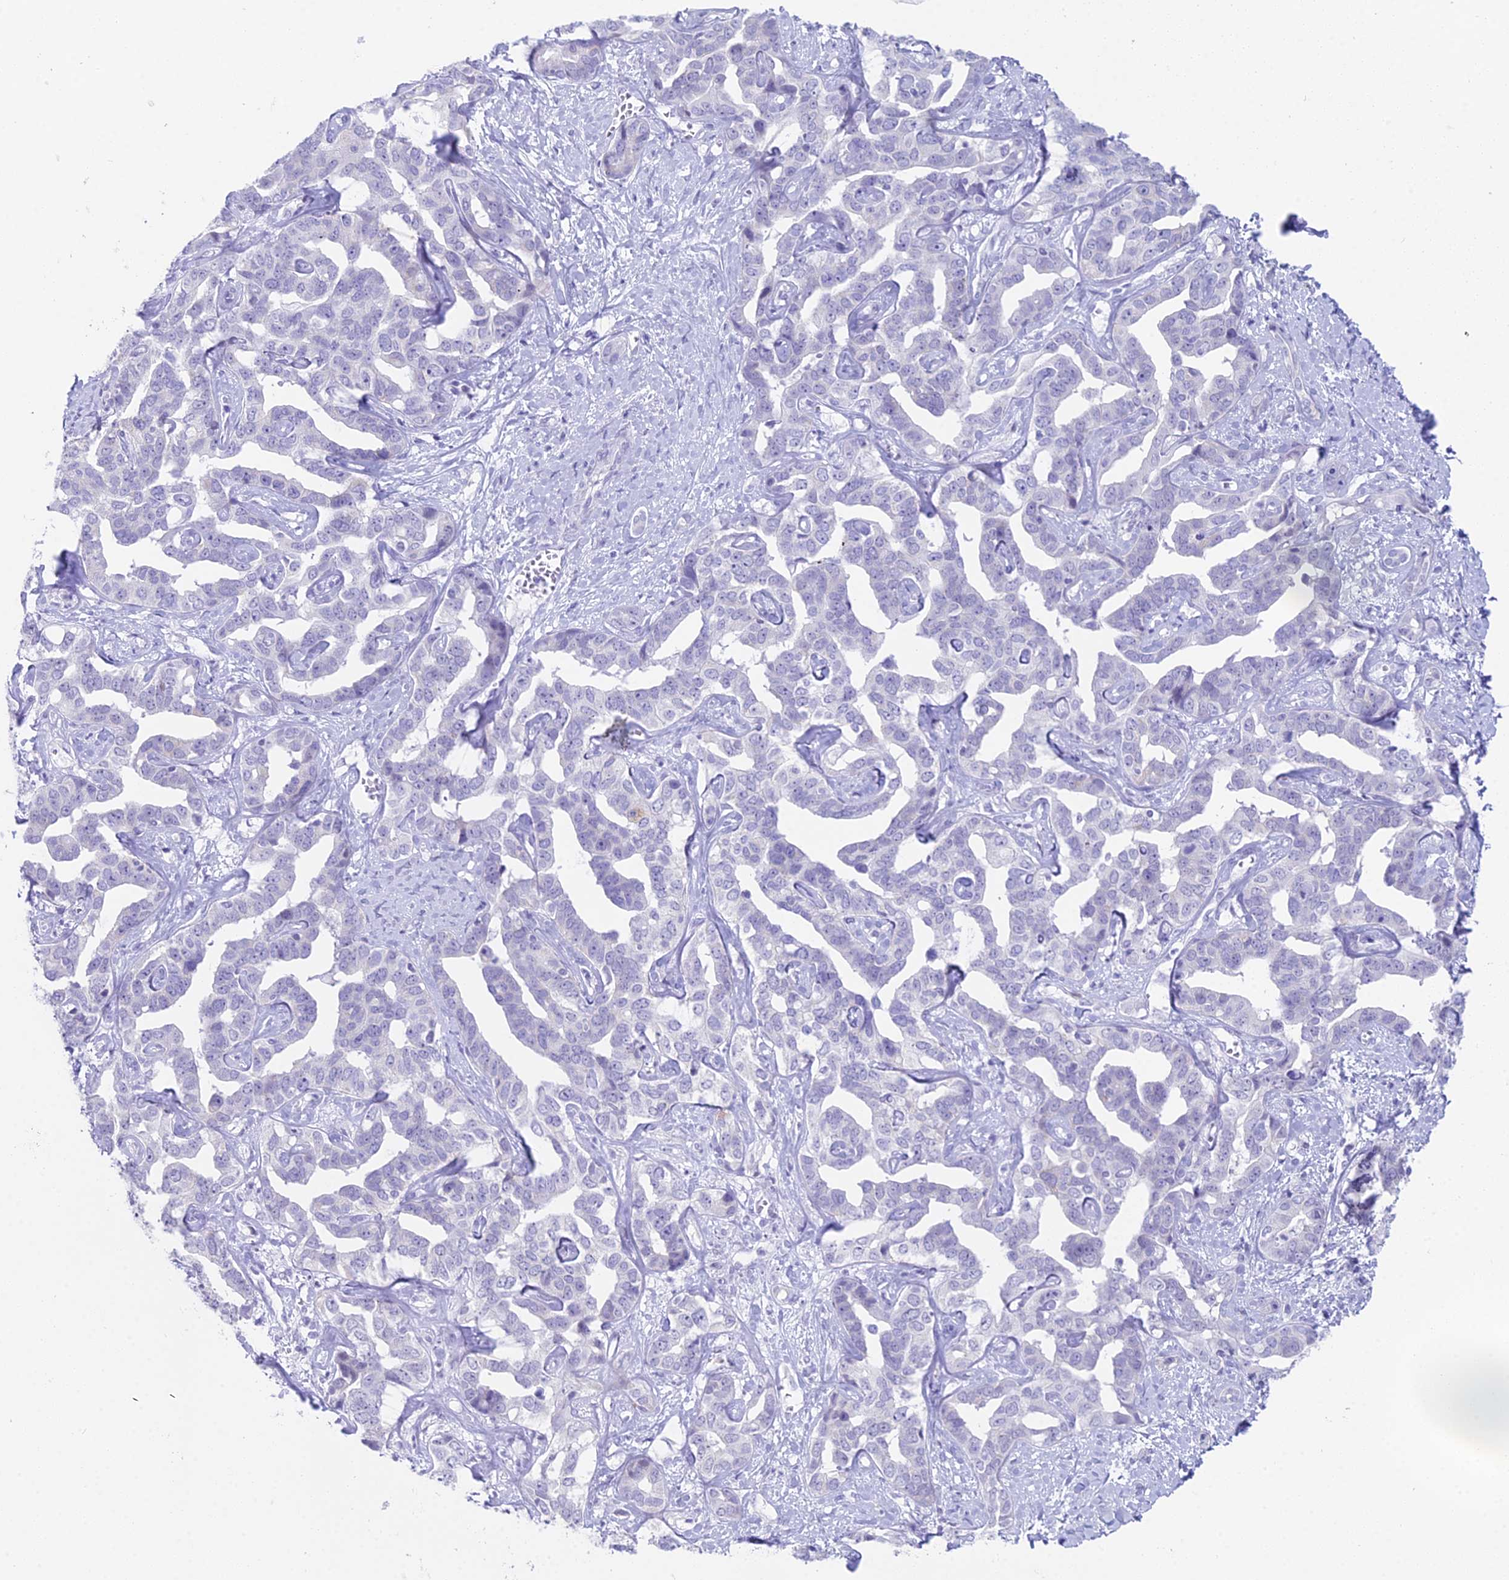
{"staining": {"intensity": "negative", "quantity": "none", "location": "none"}, "tissue": "liver cancer", "cell_type": "Tumor cells", "image_type": "cancer", "snomed": [{"axis": "morphology", "description": "Cholangiocarcinoma"}, {"axis": "topography", "description": "Liver"}], "caption": "This is an immunohistochemistry (IHC) micrograph of human liver cancer. There is no positivity in tumor cells.", "gene": "CC2D2A", "patient": {"sex": "male", "age": 59}}